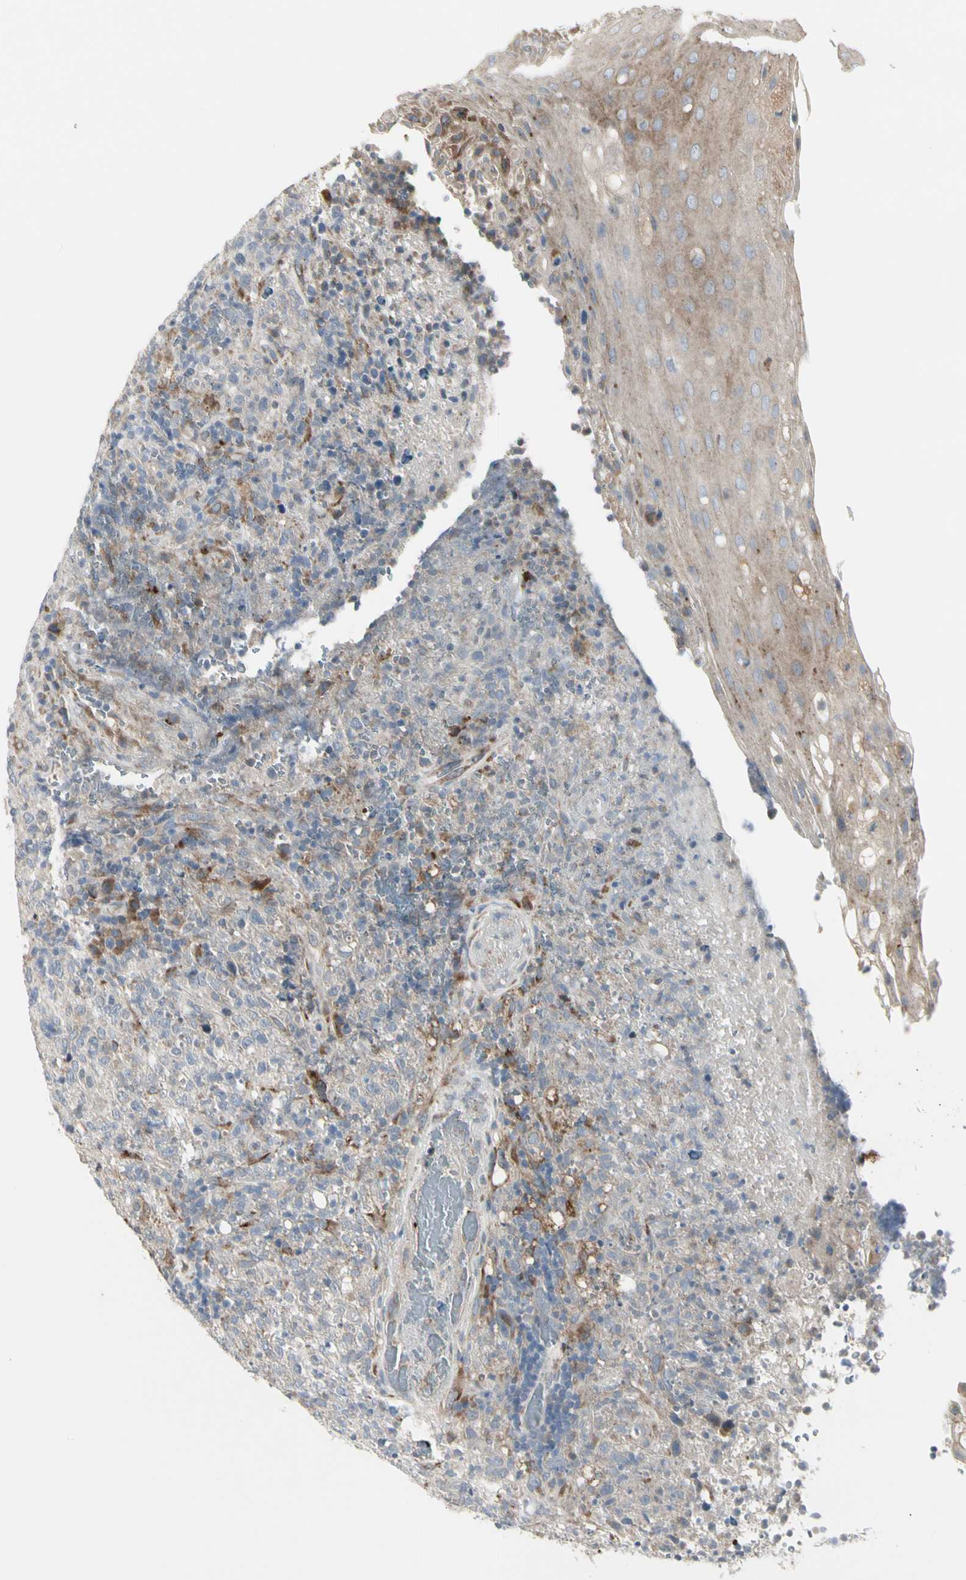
{"staining": {"intensity": "weak", "quantity": "<25%", "location": "cytoplasmic/membranous"}, "tissue": "lymphoma", "cell_type": "Tumor cells", "image_type": "cancer", "snomed": [{"axis": "morphology", "description": "Malignant lymphoma, non-Hodgkin's type, High grade"}, {"axis": "topography", "description": "Tonsil"}], "caption": "A high-resolution histopathology image shows IHC staining of malignant lymphoma, non-Hodgkin's type (high-grade), which demonstrates no significant expression in tumor cells.", "gene": "GRN", "patient": {"sex": "female", "age": 36}}